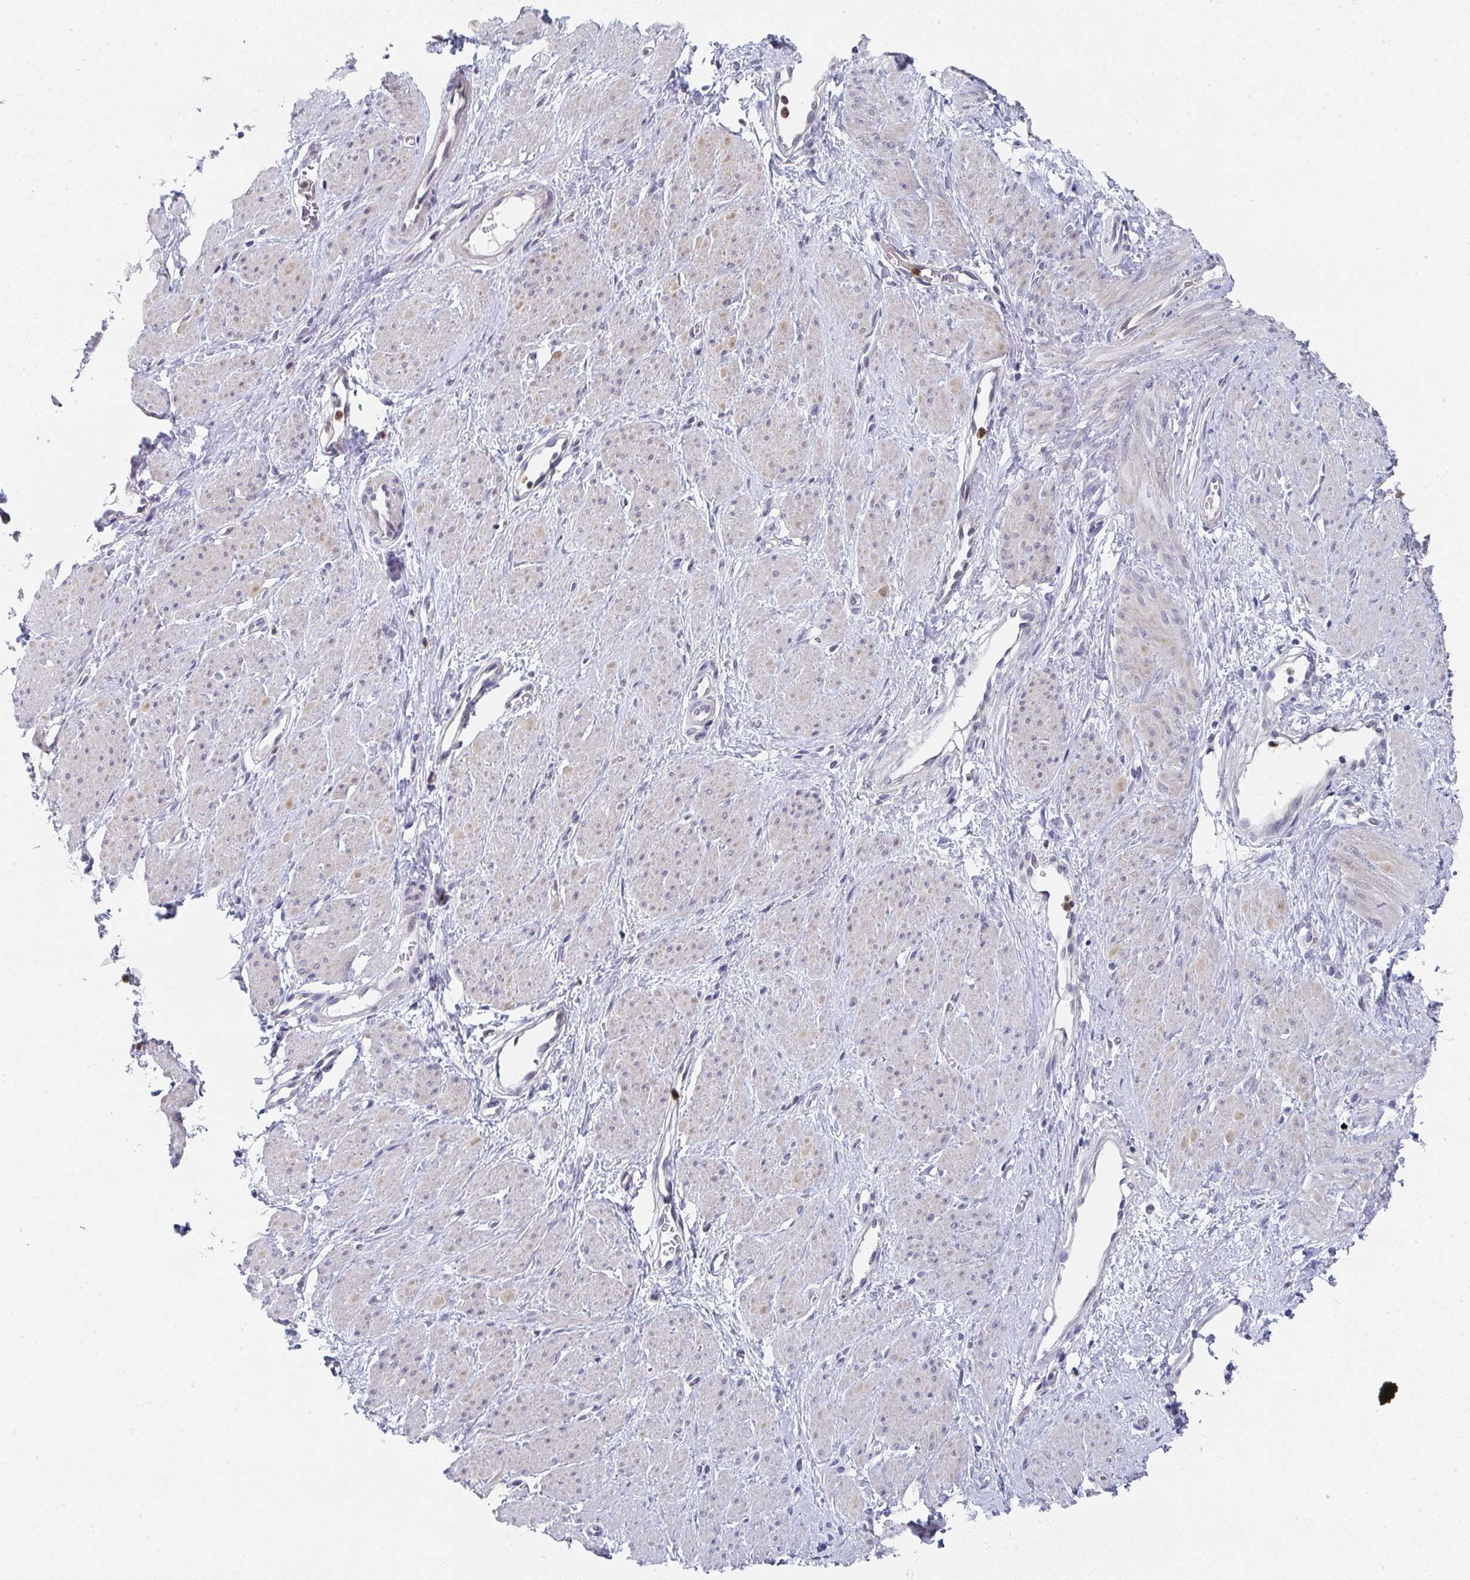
{"staining": {"intensity": "weak", "quantity": "<25%", "location": "cytoplasmic/membranous"}, "tissue": "smooth muscle", "cell_type": "Smooth muscle cells", "image_type": "normal", "snomed": [{"axis": "morphology", "description": "Normal tissue, NOS"}, {"axis": "topography", "description": "Smooth muscle"}, {"axis": "topography", "description": "Uterus"}], "caption": "This is an immunohistochemistry image of benign smooth muscle. There is no positivity in smooth muscle cells.", "gene": "NCF1", "patient": {"sex": "female", "age": 39}}